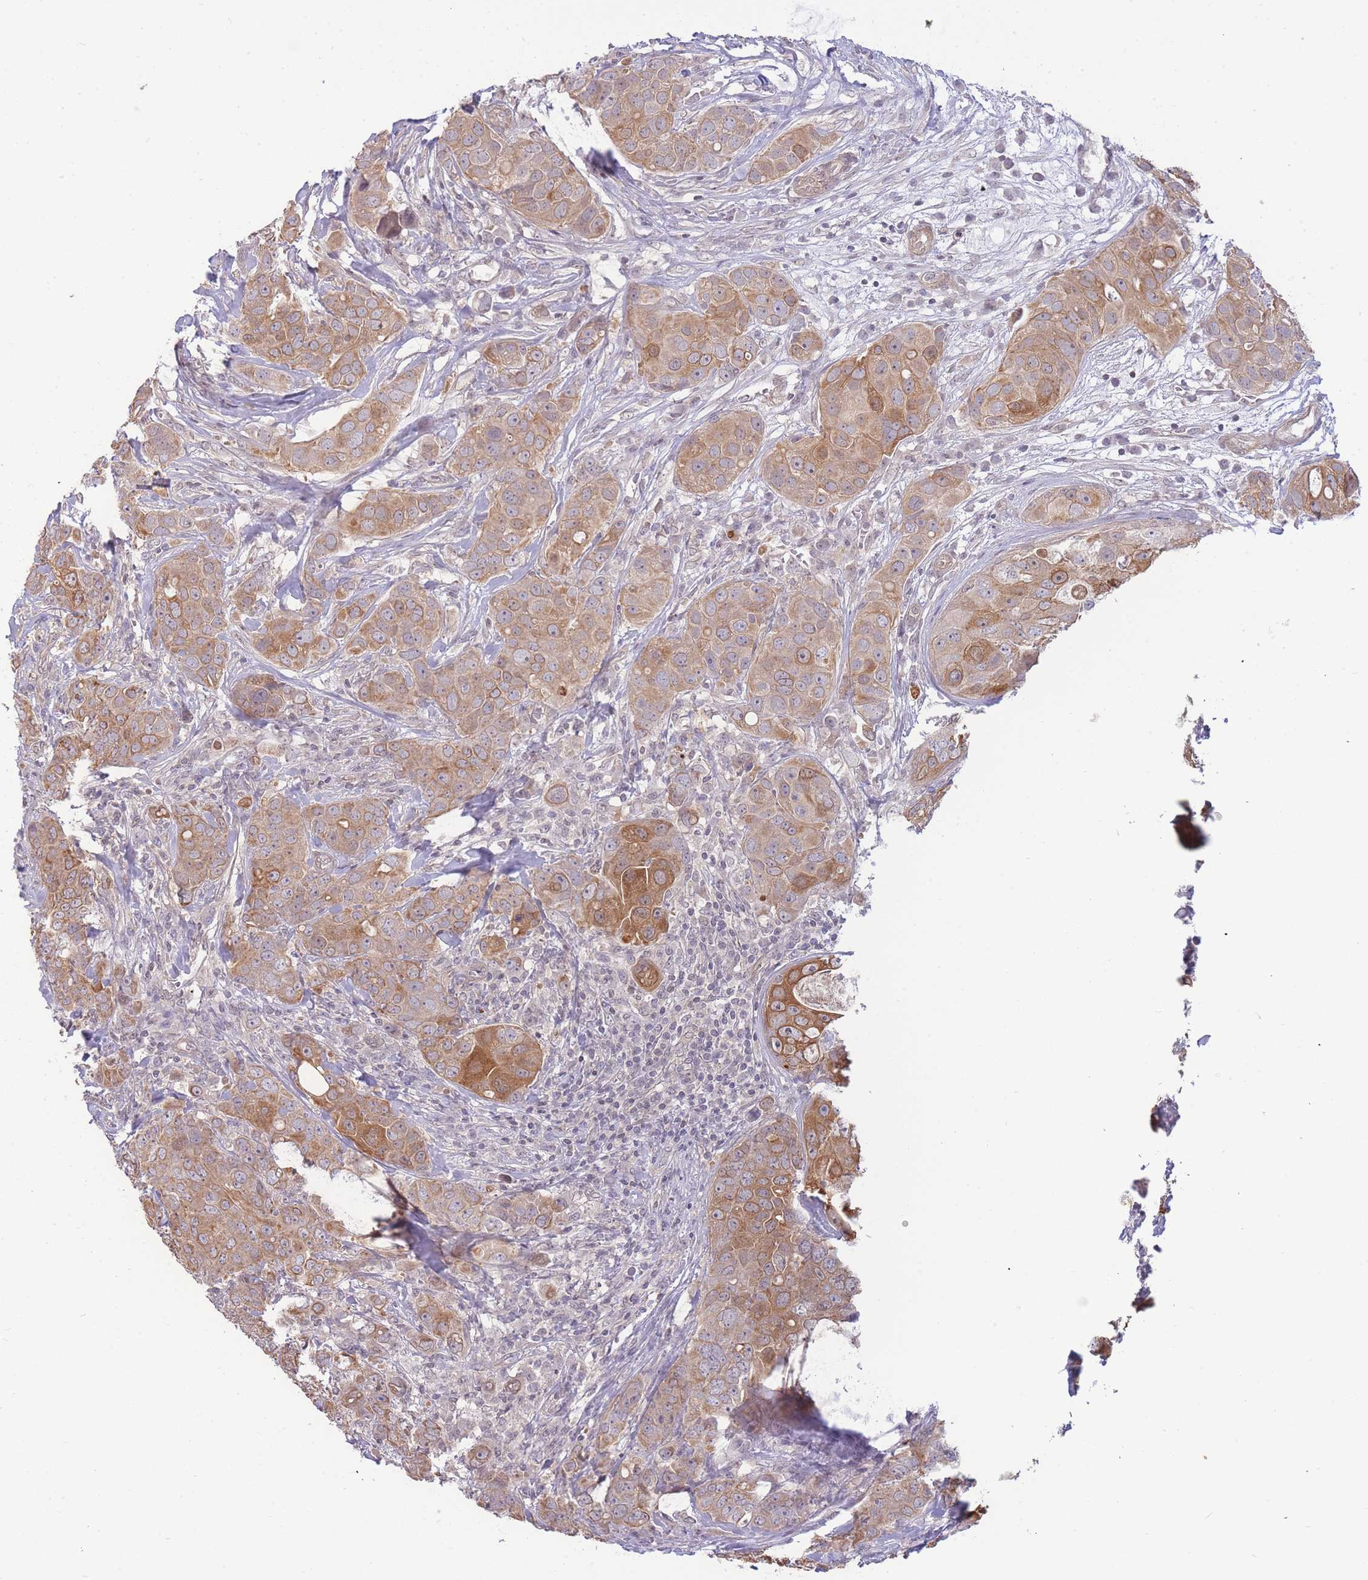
{"staining": {"intensity": "moderate", "quantity": ">75%", "location": "cytoplasmic/membranous"}, "tissue": "breast cancer", "cell_type": "Tumor cells", "image_type": "cancer", "snomed": [{"axis": "morphology", "description": "Duct carcinoma"}, {"axis": "topography", "description": "Breast"}], "caption": "A medium amount of moderate cytoplasmic/membranous expression is identified in approximately >75% of tumor cells in breast cancer tissue. (DAB IHC with brightfield microscopy, high magnification).", "gene": "SMC6", "patient": {"sex": "female", "age": 43}}